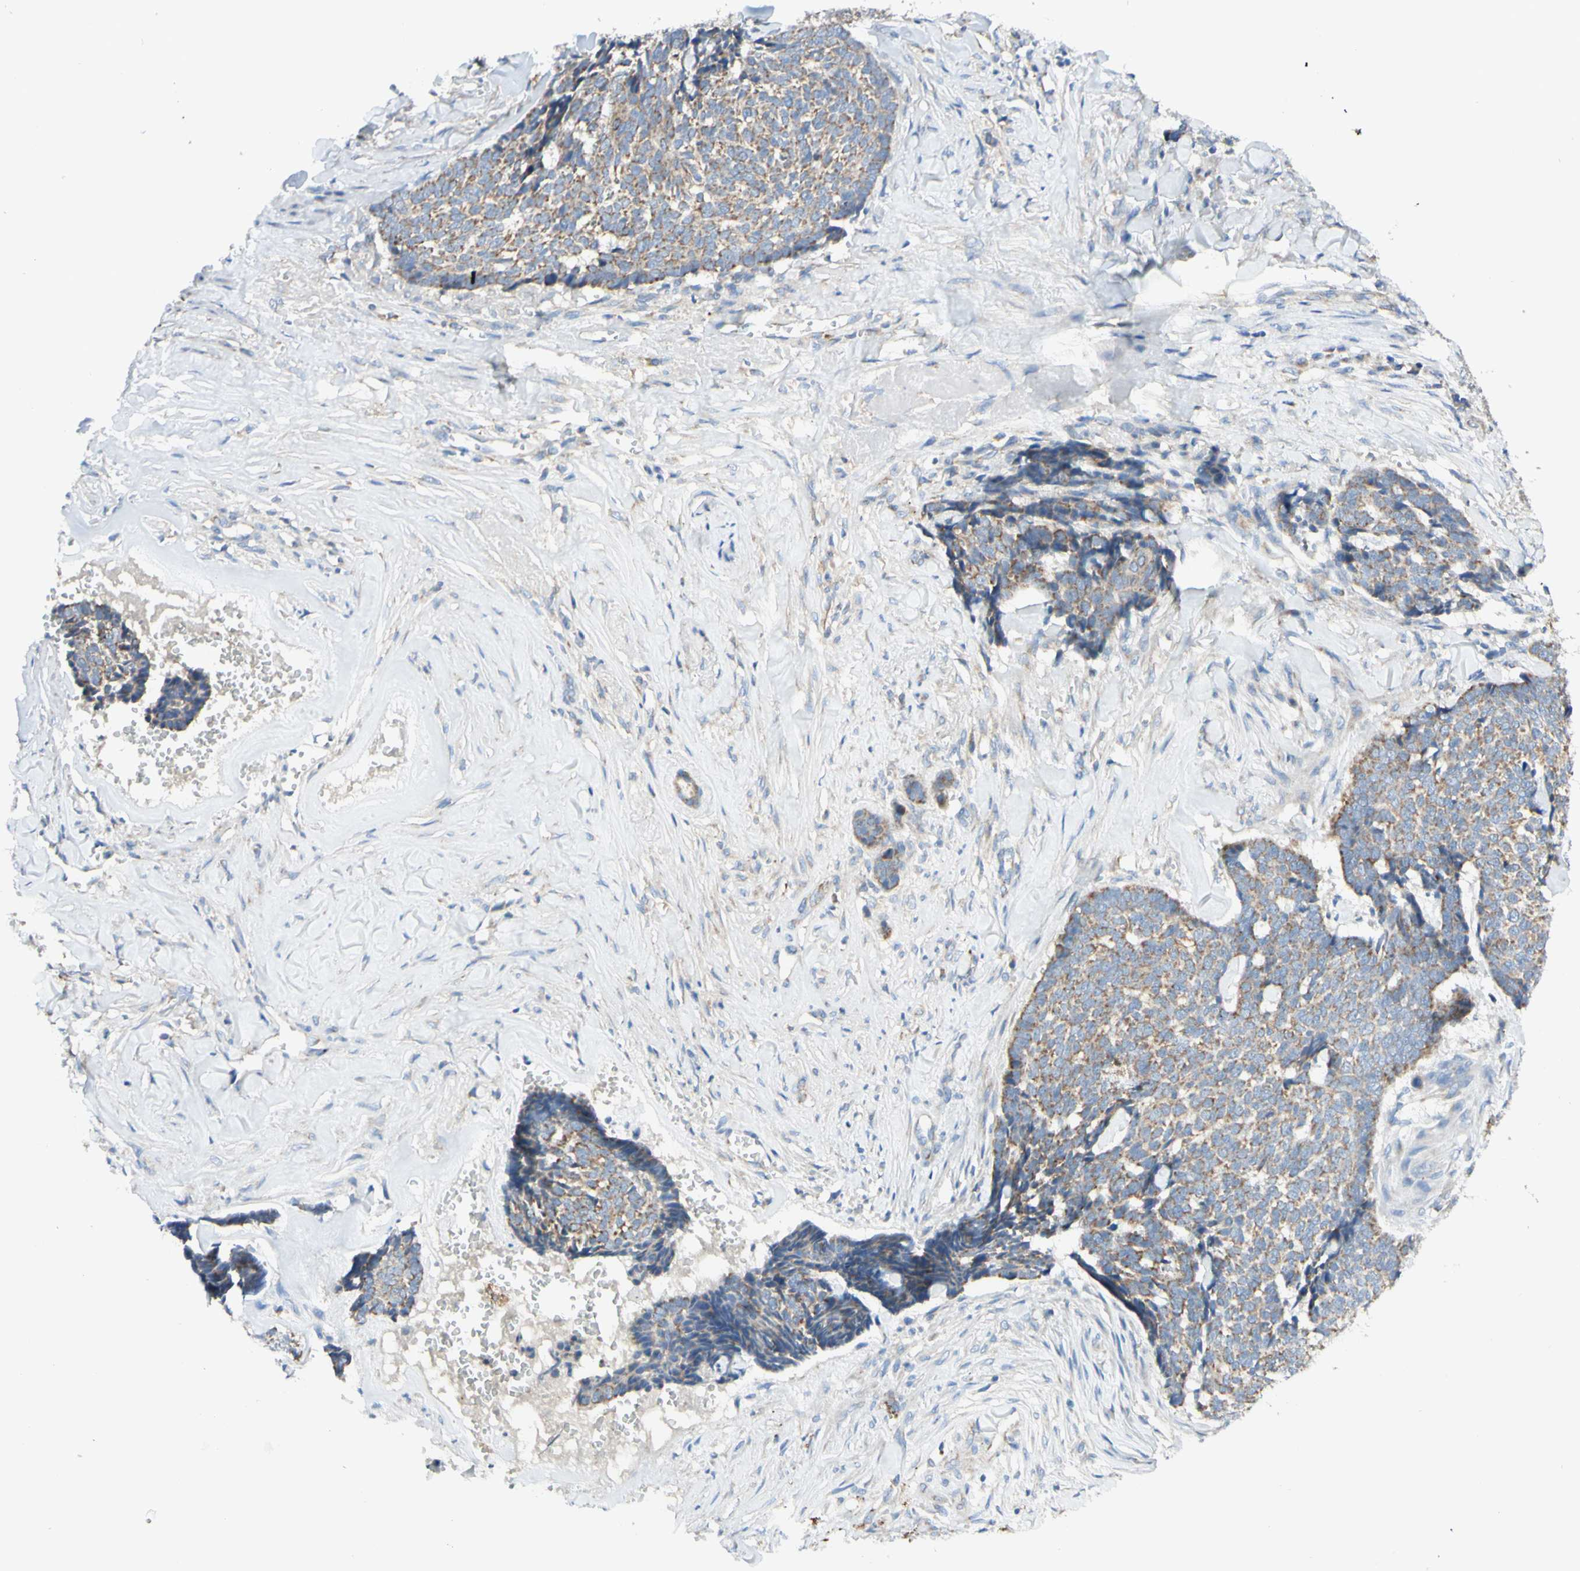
{"staining": {"intensity": "moderate", "quantity": ">75%", "location": "cytoplasmic/membranous"}, "tissue": "skin cancer", "cell_type": "Tumor cells", "image_type": "cancer", "snomed": [{"axis": "morphology", "description": "Basal cell carcinoma"}, {"axis": "topography", "description": "Skin"}], "caption": "Tumor cells show medium levels of moderate cytoplasmic/membranous positivity in about >75% of cells in skin cancer.", "gene": "ARMC10", "patient": {"sex": "male", "age": 84}}